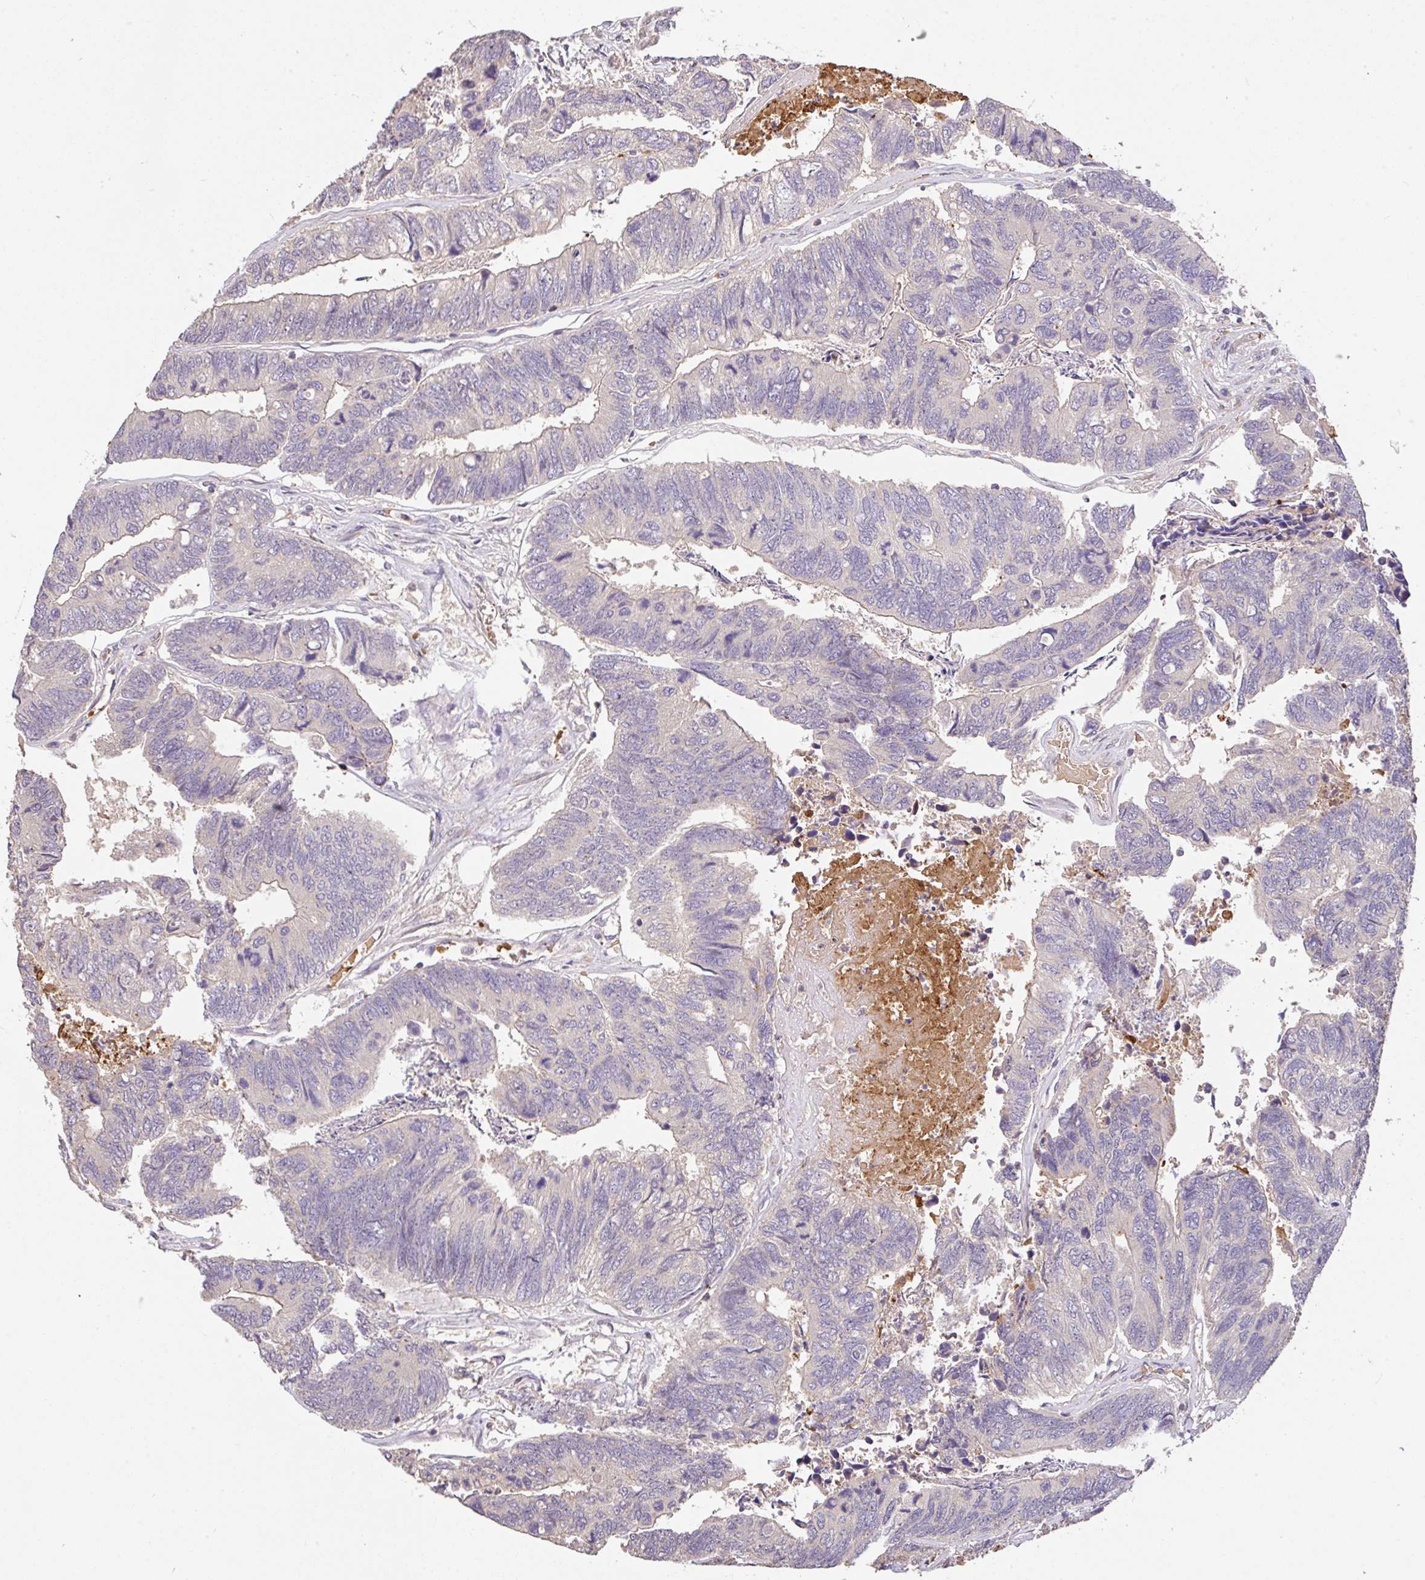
{"staining": {"intensity": "negative", "quantity": "none", "location": "none"}, "tissue": "colorectal cancer", "cell_type": "Tumor cells", "image_type": "cancer", "snomed": [{"axis": "morphology", "description": "Adenocarcinoma, NOS"}, {"axis": "topography", "description": "Colon"}], "caption": "Colorectal cancer (adenocarcinoma) was stained to show a protein in brown. There is no significant expression in tumor cells.", "gene": "C1QTNF9B", "patient": {"sex": "female", "age": 67}}